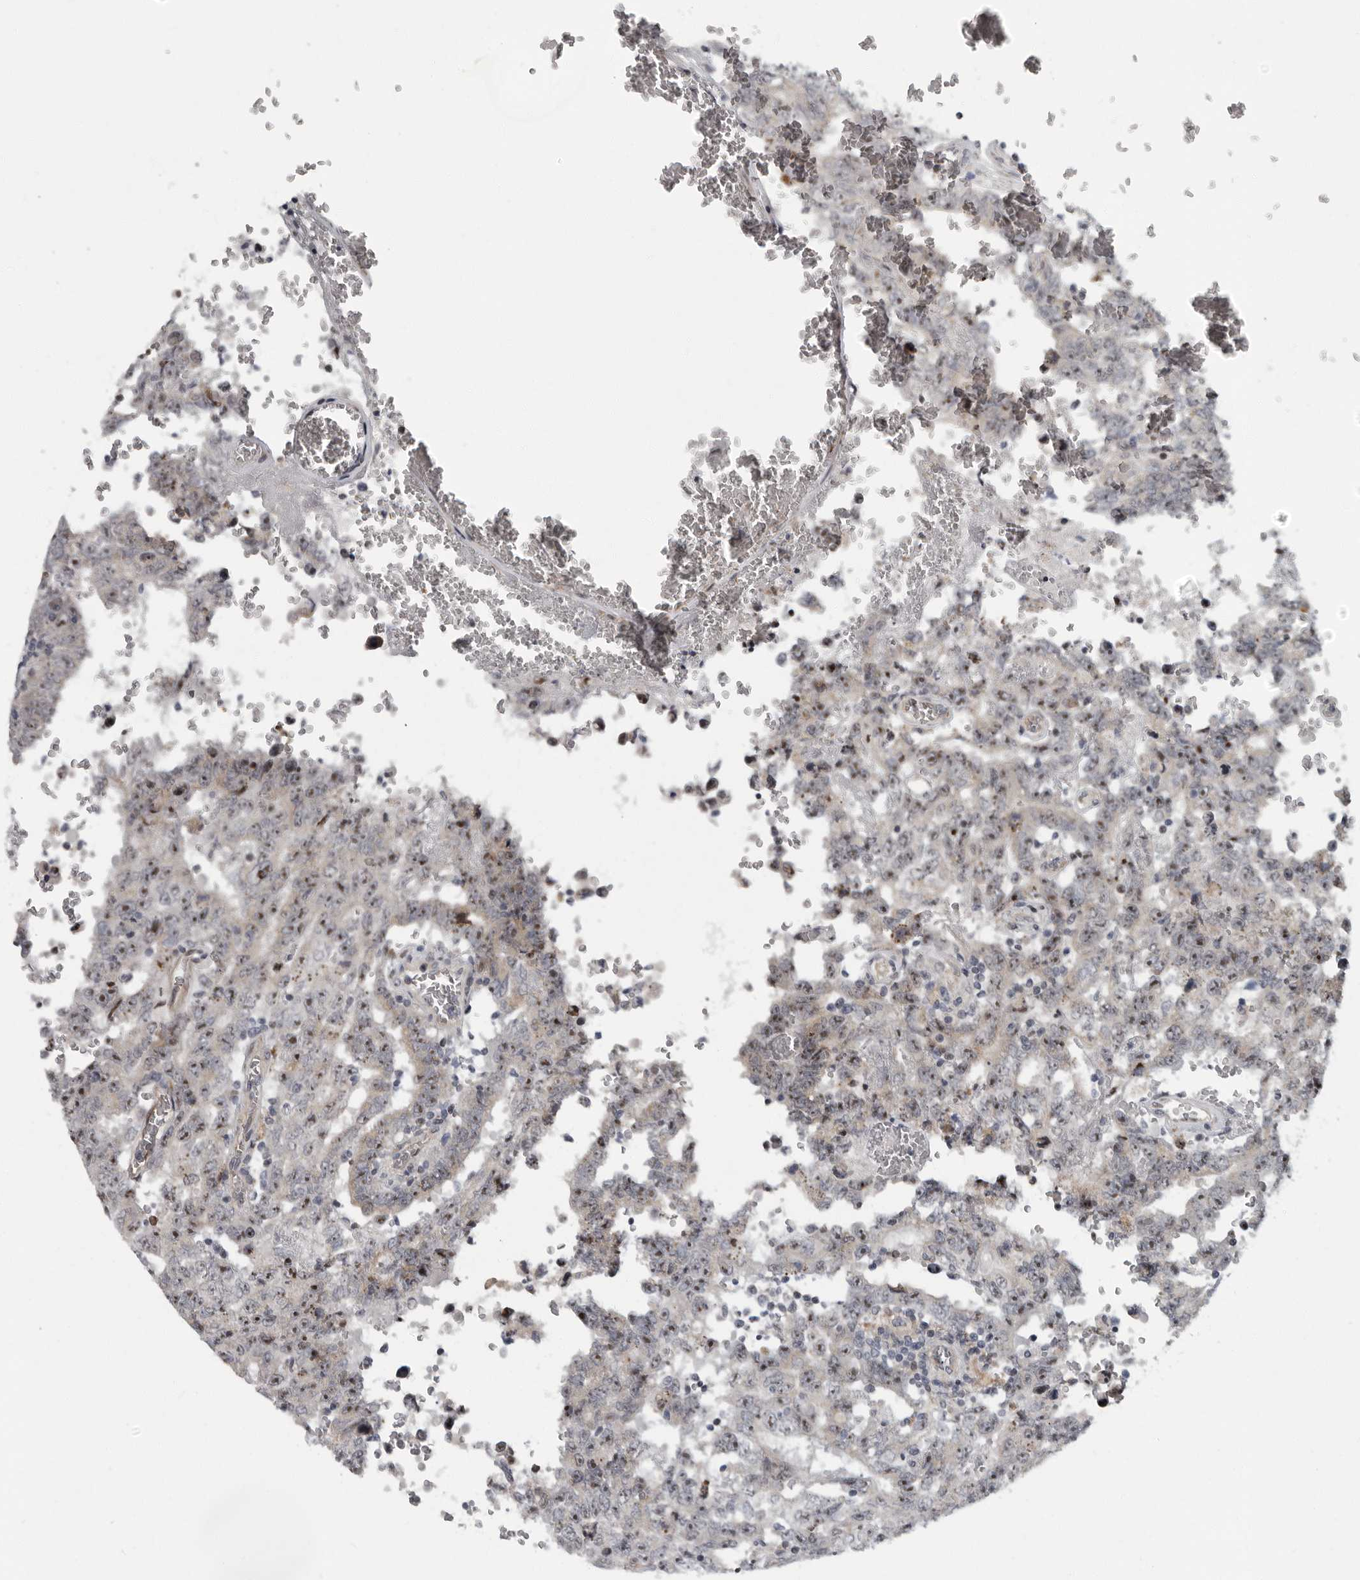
{"staining": {"intensity": "moderate", "quantity": "<25%", "location": "cytoplasmic/membranous,nuclear"}, "tissue": "testis cancer", "cell_type": "Tumor cells", "image_type": "cancer", "snomed": [{"axis": "morphology", "description": "Carcinoma, Embryonal, NOS"}, {"axis": "topography", "description": "Testis"}], "caption": "Protein staining by immunohistochemistry shows moderate cytoplasmic/membranous and nuclear staining in approximately <25% of tumor cells in testis embryonal carcinoma.", "gene": "PDCD11", "patient": {"sex": "male", "age": 26}}